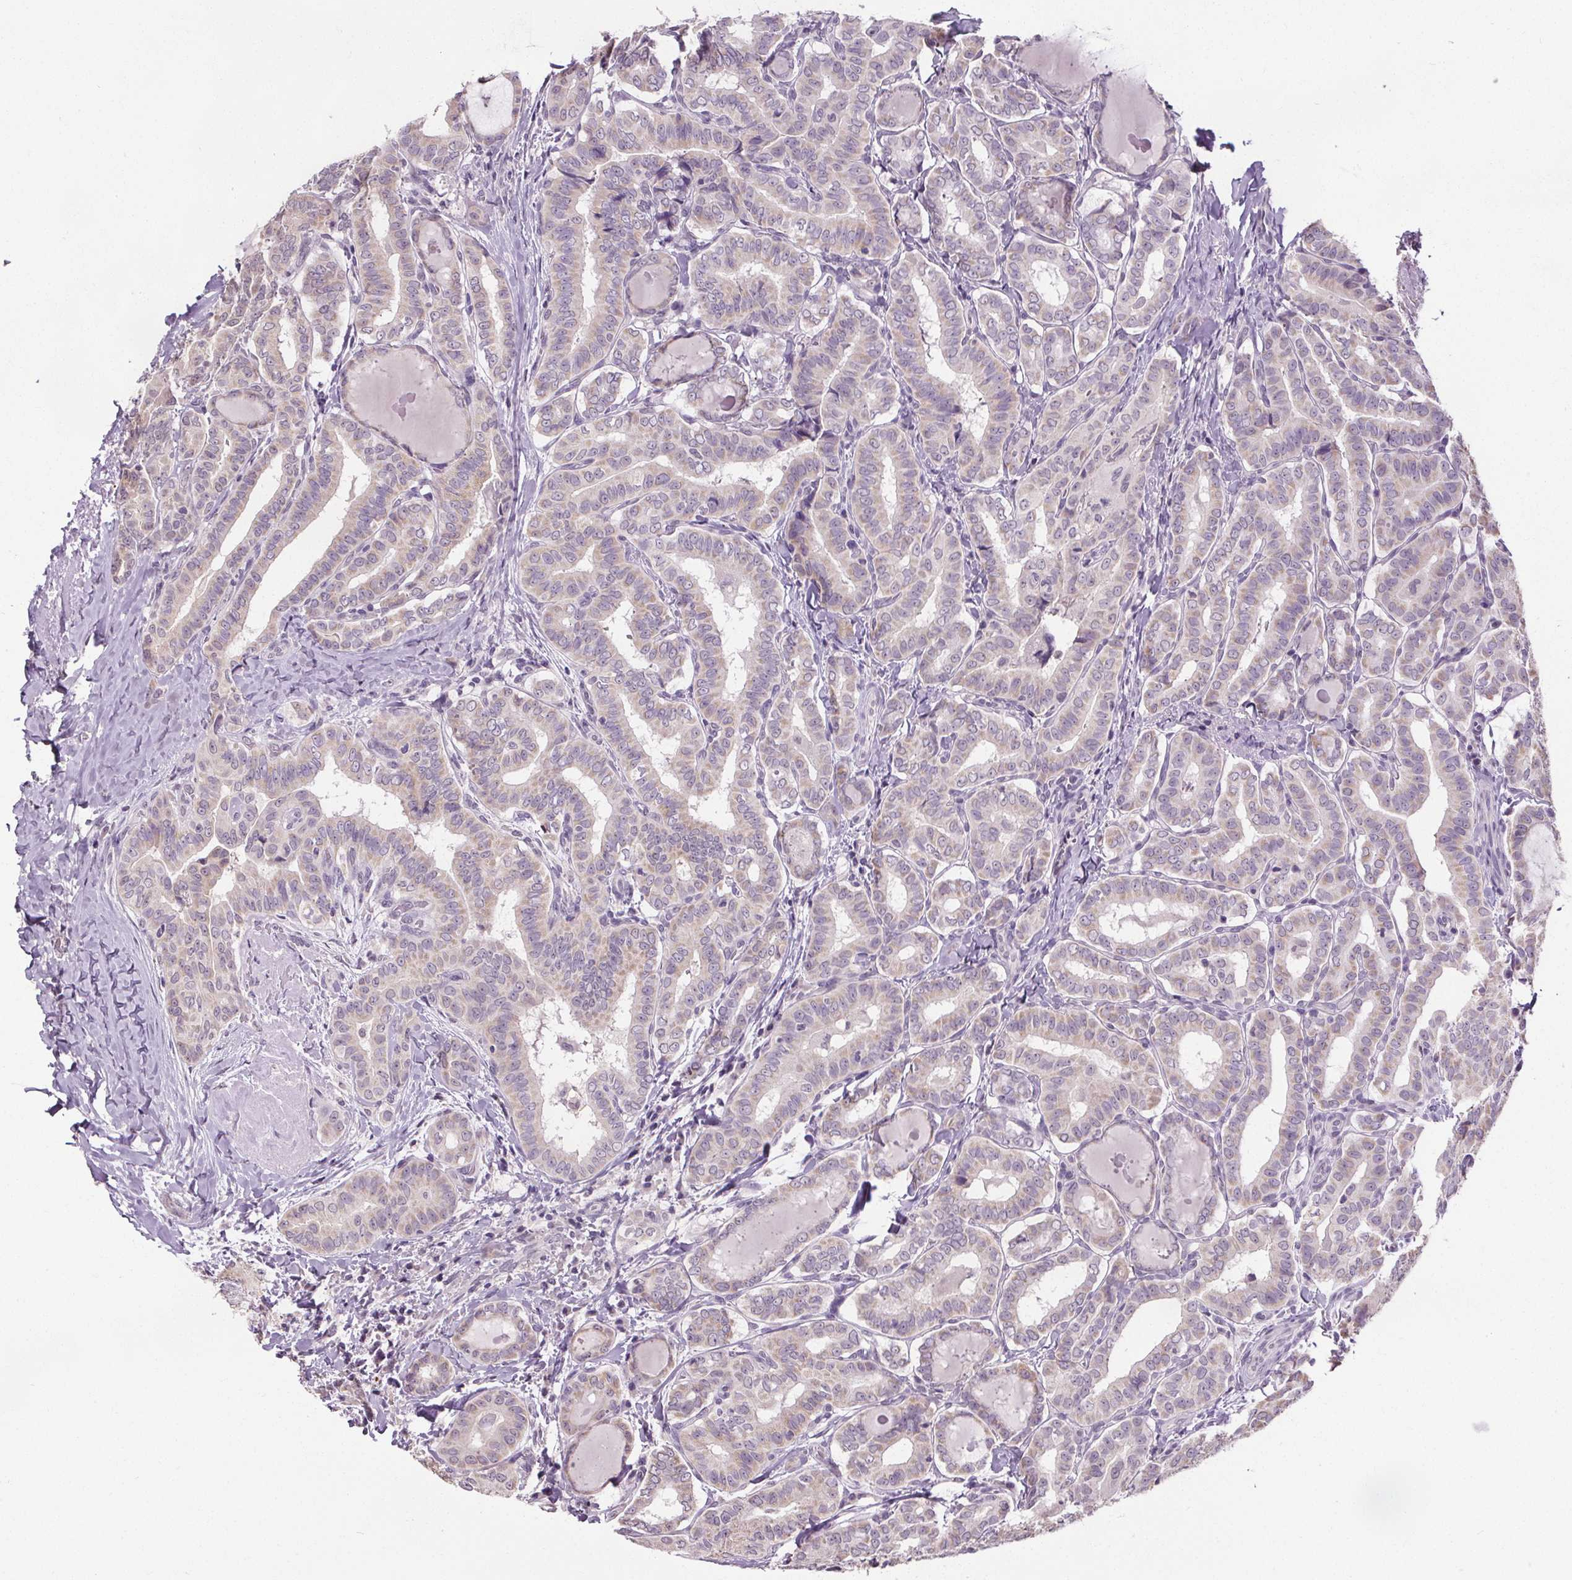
{"staining": {"intensity": "weak", "quantity": "<25%", "location": "cytoplasmic/membranous"}, "tissue": "thyroid cancer", "cell_type": "Tumor cells", "image_type": "cancer", "snomed": [{"axis": "morphology", "description": "Papillary adenocarcinoma, NOS"}, {"axis": "morphology", "description": "Papillary adenoma metastatic"}, {"axis": "topography", "description": "Thyroid gland"}], "caption": "The micrograph displays no staining of tumor cells in thyroid papillary adenocarcinoma. (DAB (3,3'-diaminobenzidine) IHC with hematoxylin counter stain).", "gene": "SLC2A9", "patient": {"sex": "female", "age": 50}}